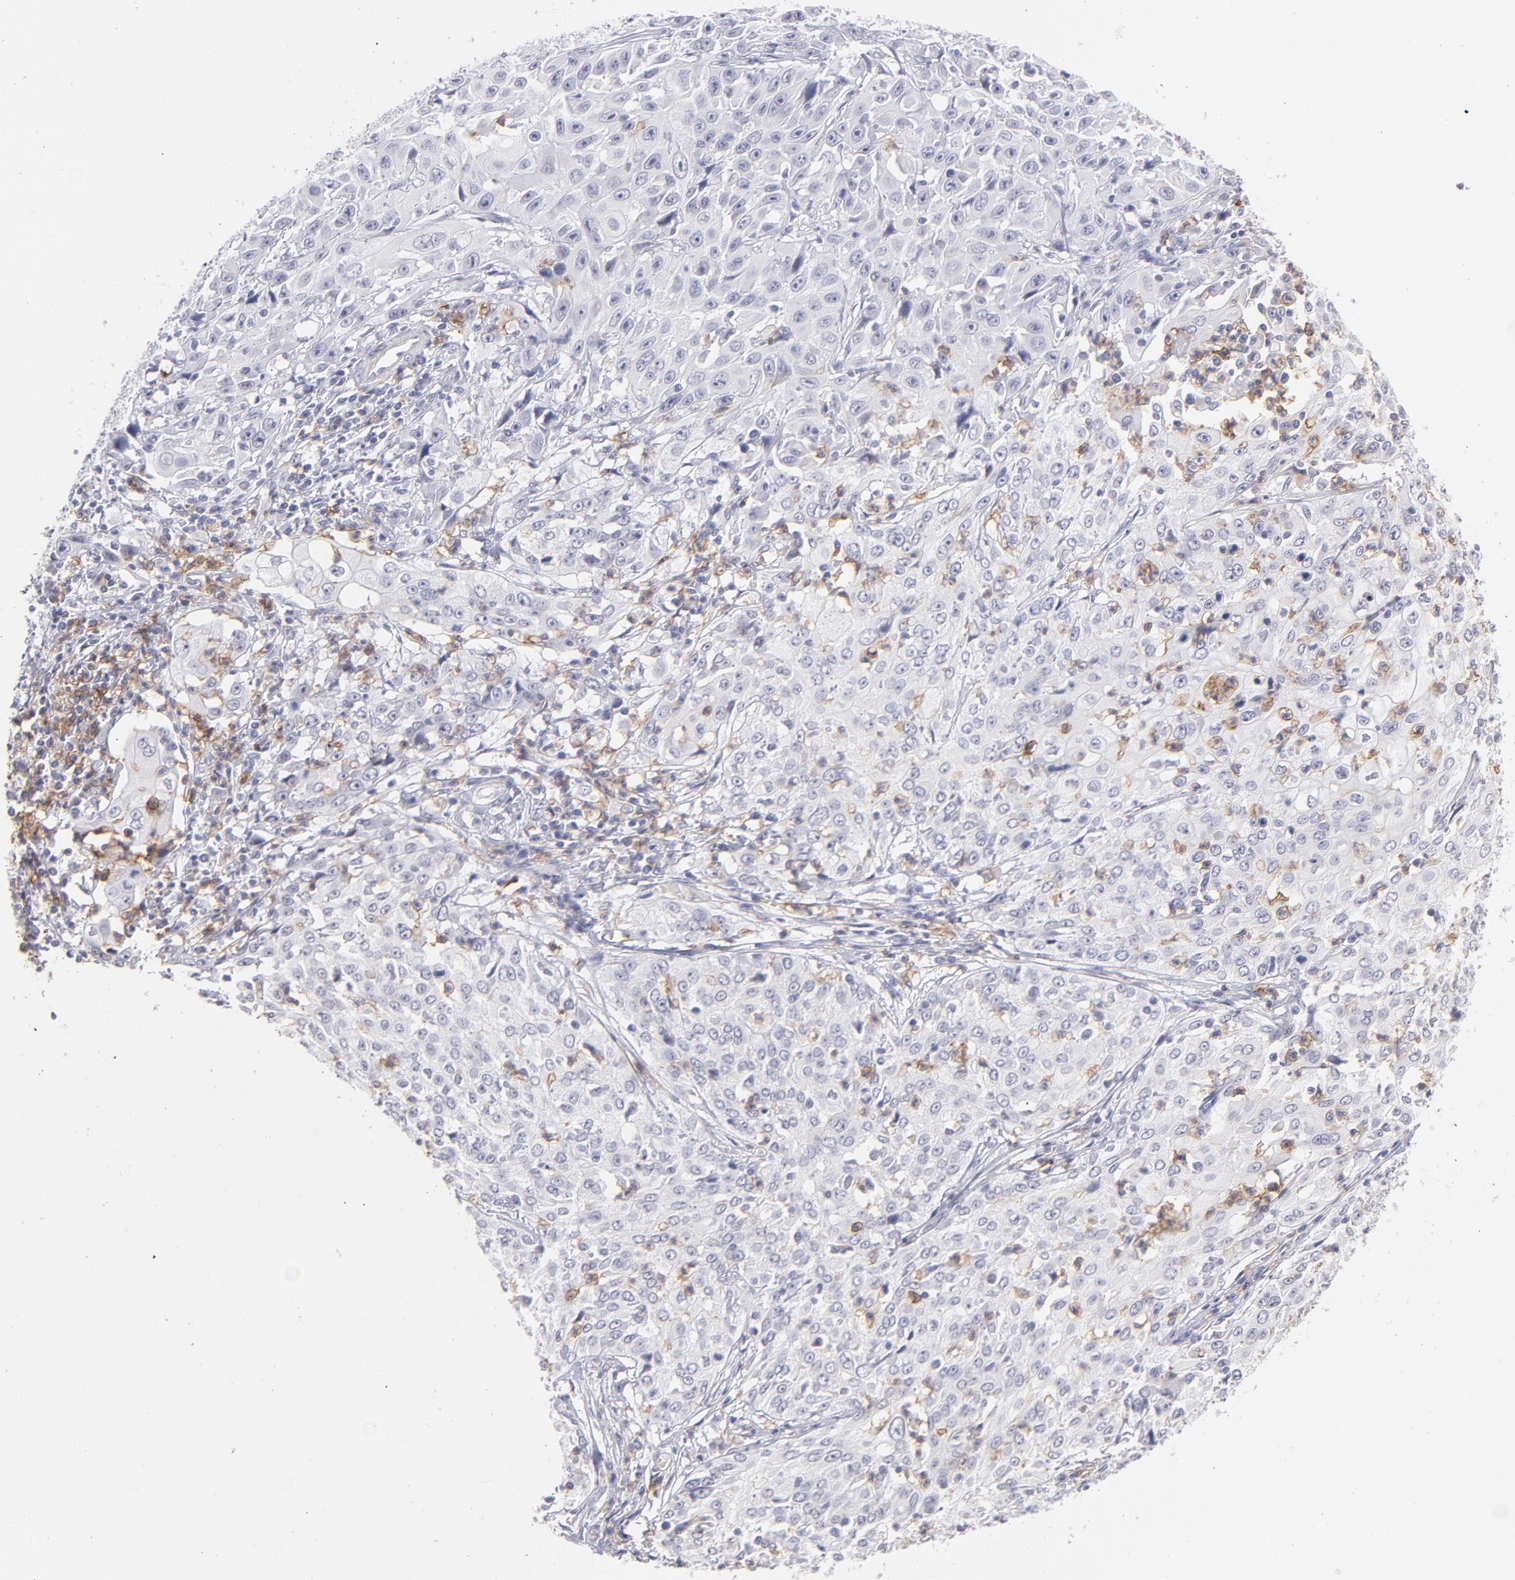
{"staining": {"intensity": "negative", "quantity": "none", "location": "none"}, "tissue": "cervical cancer", "cell_type": "Tumor cells", "image_type": "cancer", "snomed": [{"axis": "morphology", "description": "Squamous cell carcinoma, NOS"}, {"axis": "topography", "description": "Cervix"}], "caption": "High magnification brightfield microscopy of cervical cancer stained with DAB (brown) and counterstained with hematoxylin (blue): tumor cells show no significant positivity.", "gene": "LTB4R", "patient": {"sex": "female", "age": 39}}